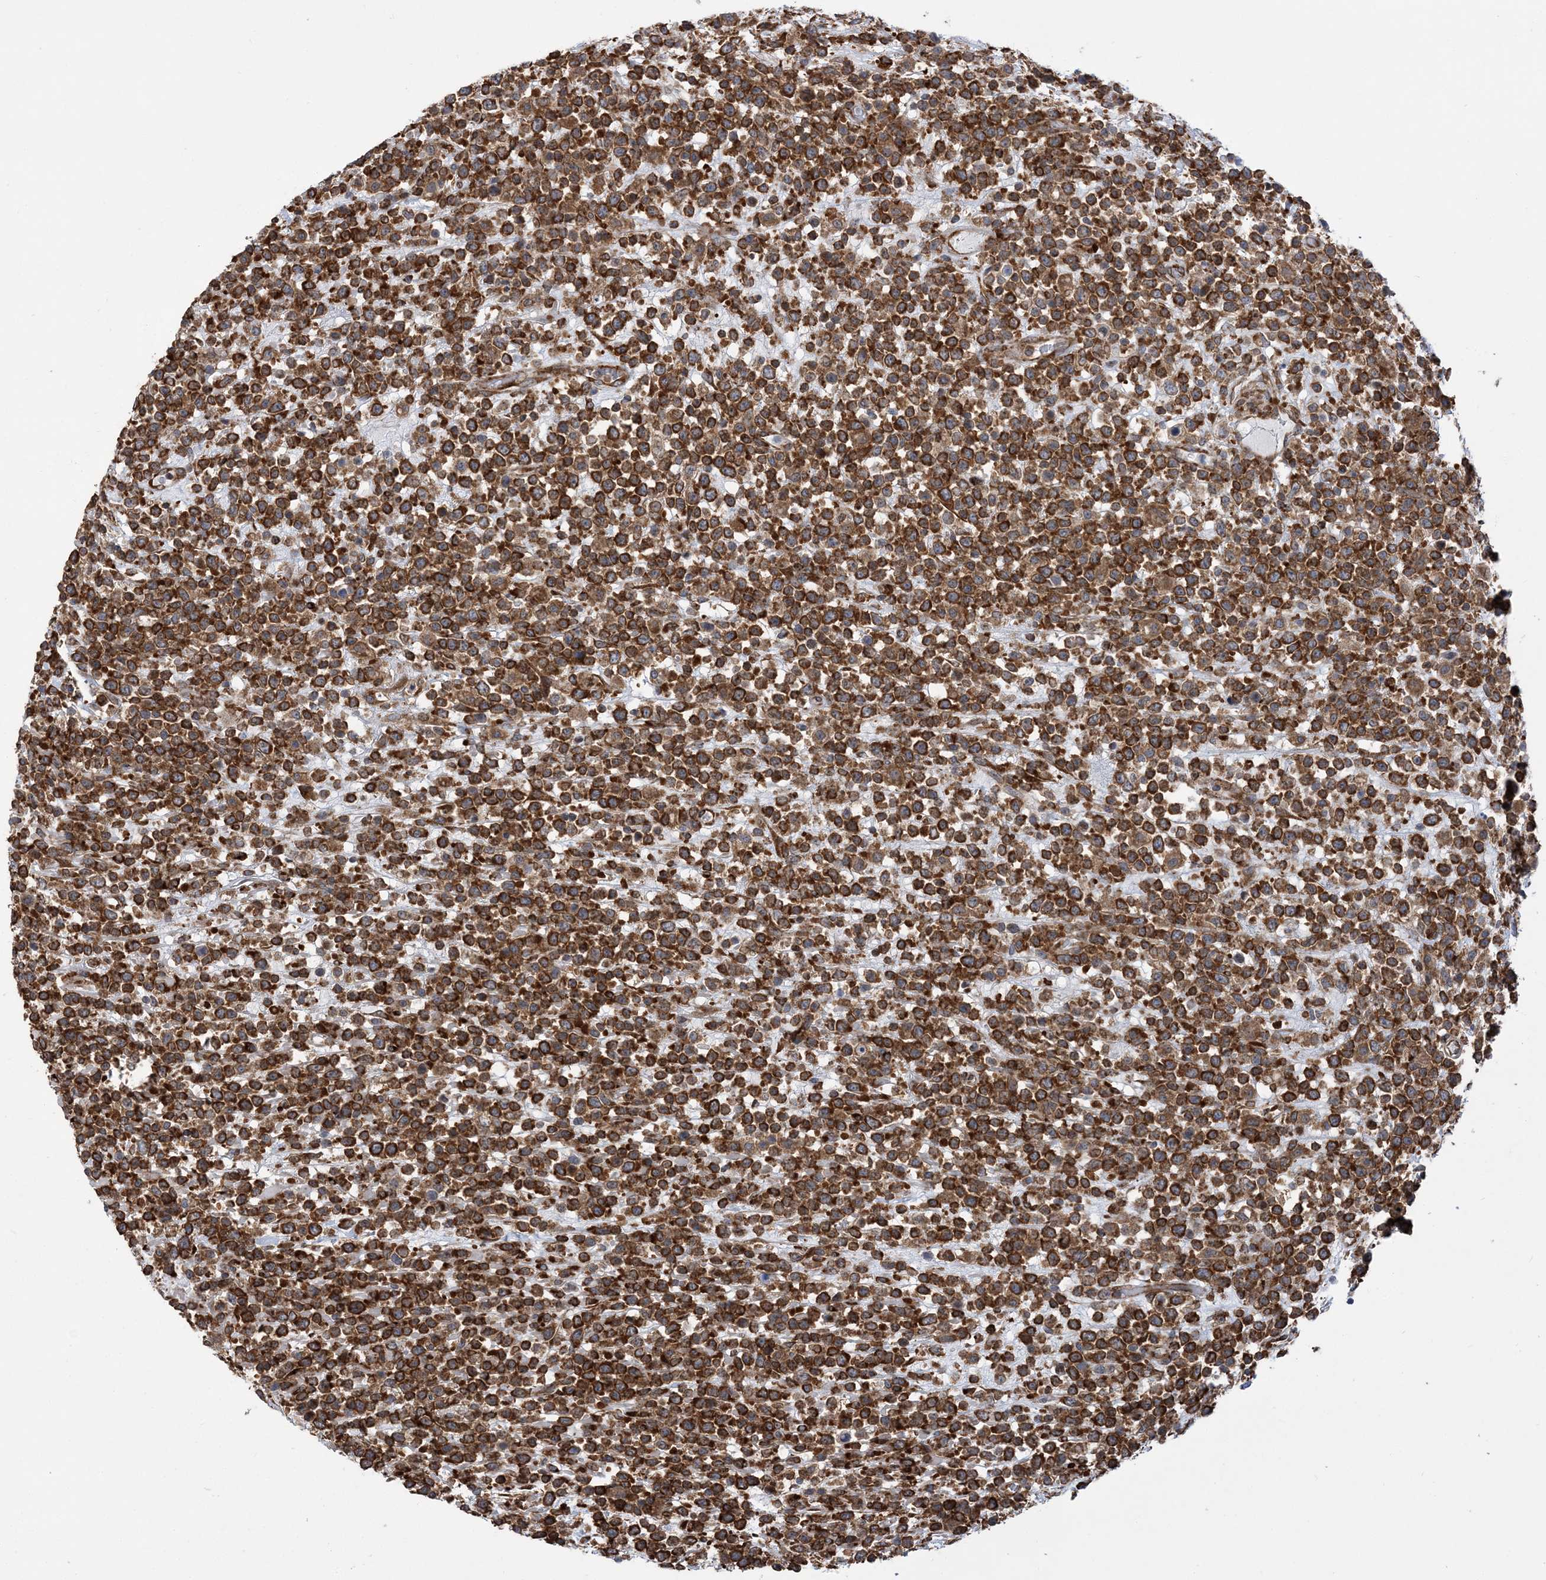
{"staining": {"intensity": "strong", "quantity": ">75%", "location": "cytoplasmic/membranous"}, "tissue": "lymphoma", "cell_type": "Tumor cells", "image_type": "cancer", "snomed": [{"axis": "morphology", "description": "Malignant lymphoma, non-Hodgkin's type, High grade"}, {"axis": "topography", "description": "Colon"}], "caption": "High-grade malignant lymphoma, non-Hodgkin's type stained with a protein marker displays strong staining in tumor cells.", "gene": "PHF1", "patient": {"sex": "female", "age": 53}}